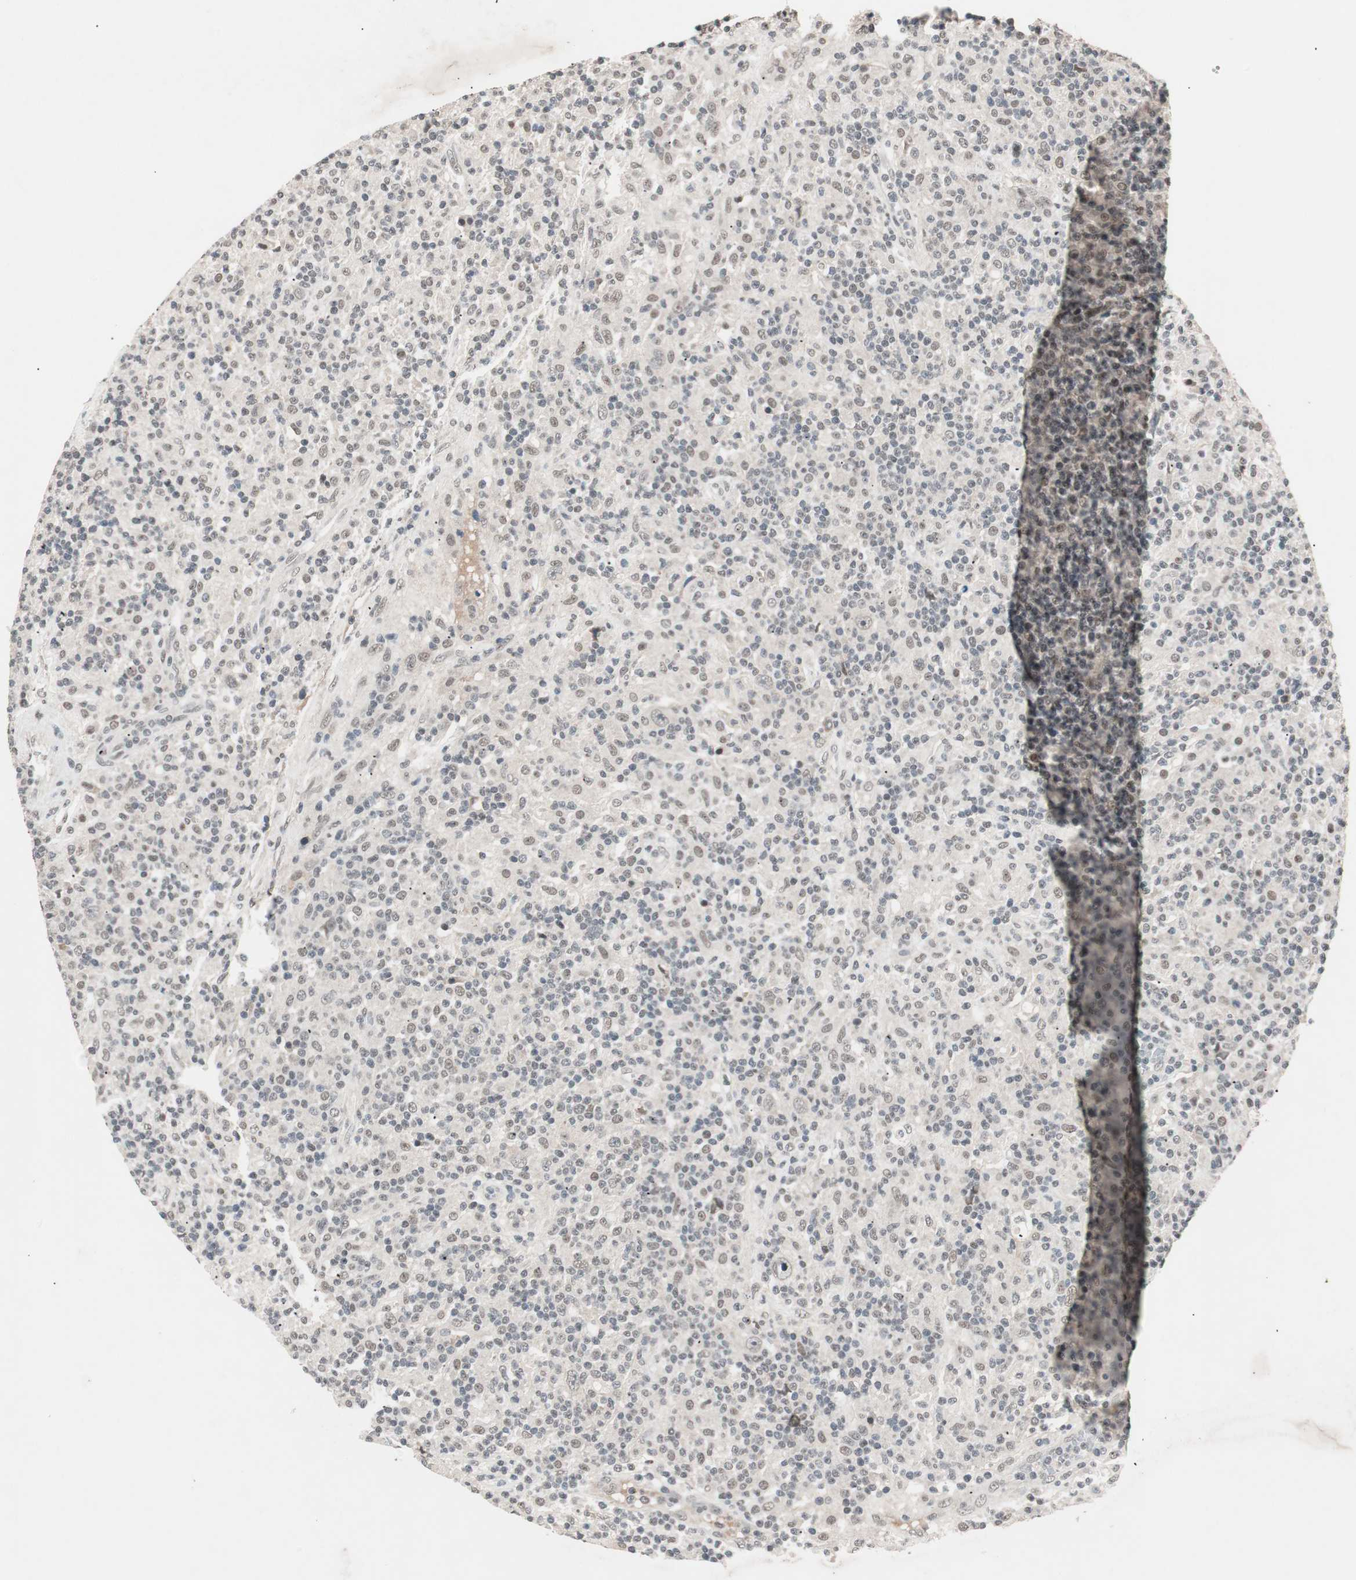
{"staining": {"intensity": "weak", "quantity": "<25%", "location": "nuclear"}, "tissue": "lymphoma", "cell_type": "Tumor cells", "image_type": "cancer", "snomed": [{"axis": "morphology", "description": "Hodgkin's disease, NOS"}, {"axis": "topography", "description": "Lymph node"}], "caption": "Immunohistochemical staining of human Hodgkin's disease displays no significant staining in tumor cells.", "gene": "NFRKB", "patient": {"sex": "male", "age": 70}}